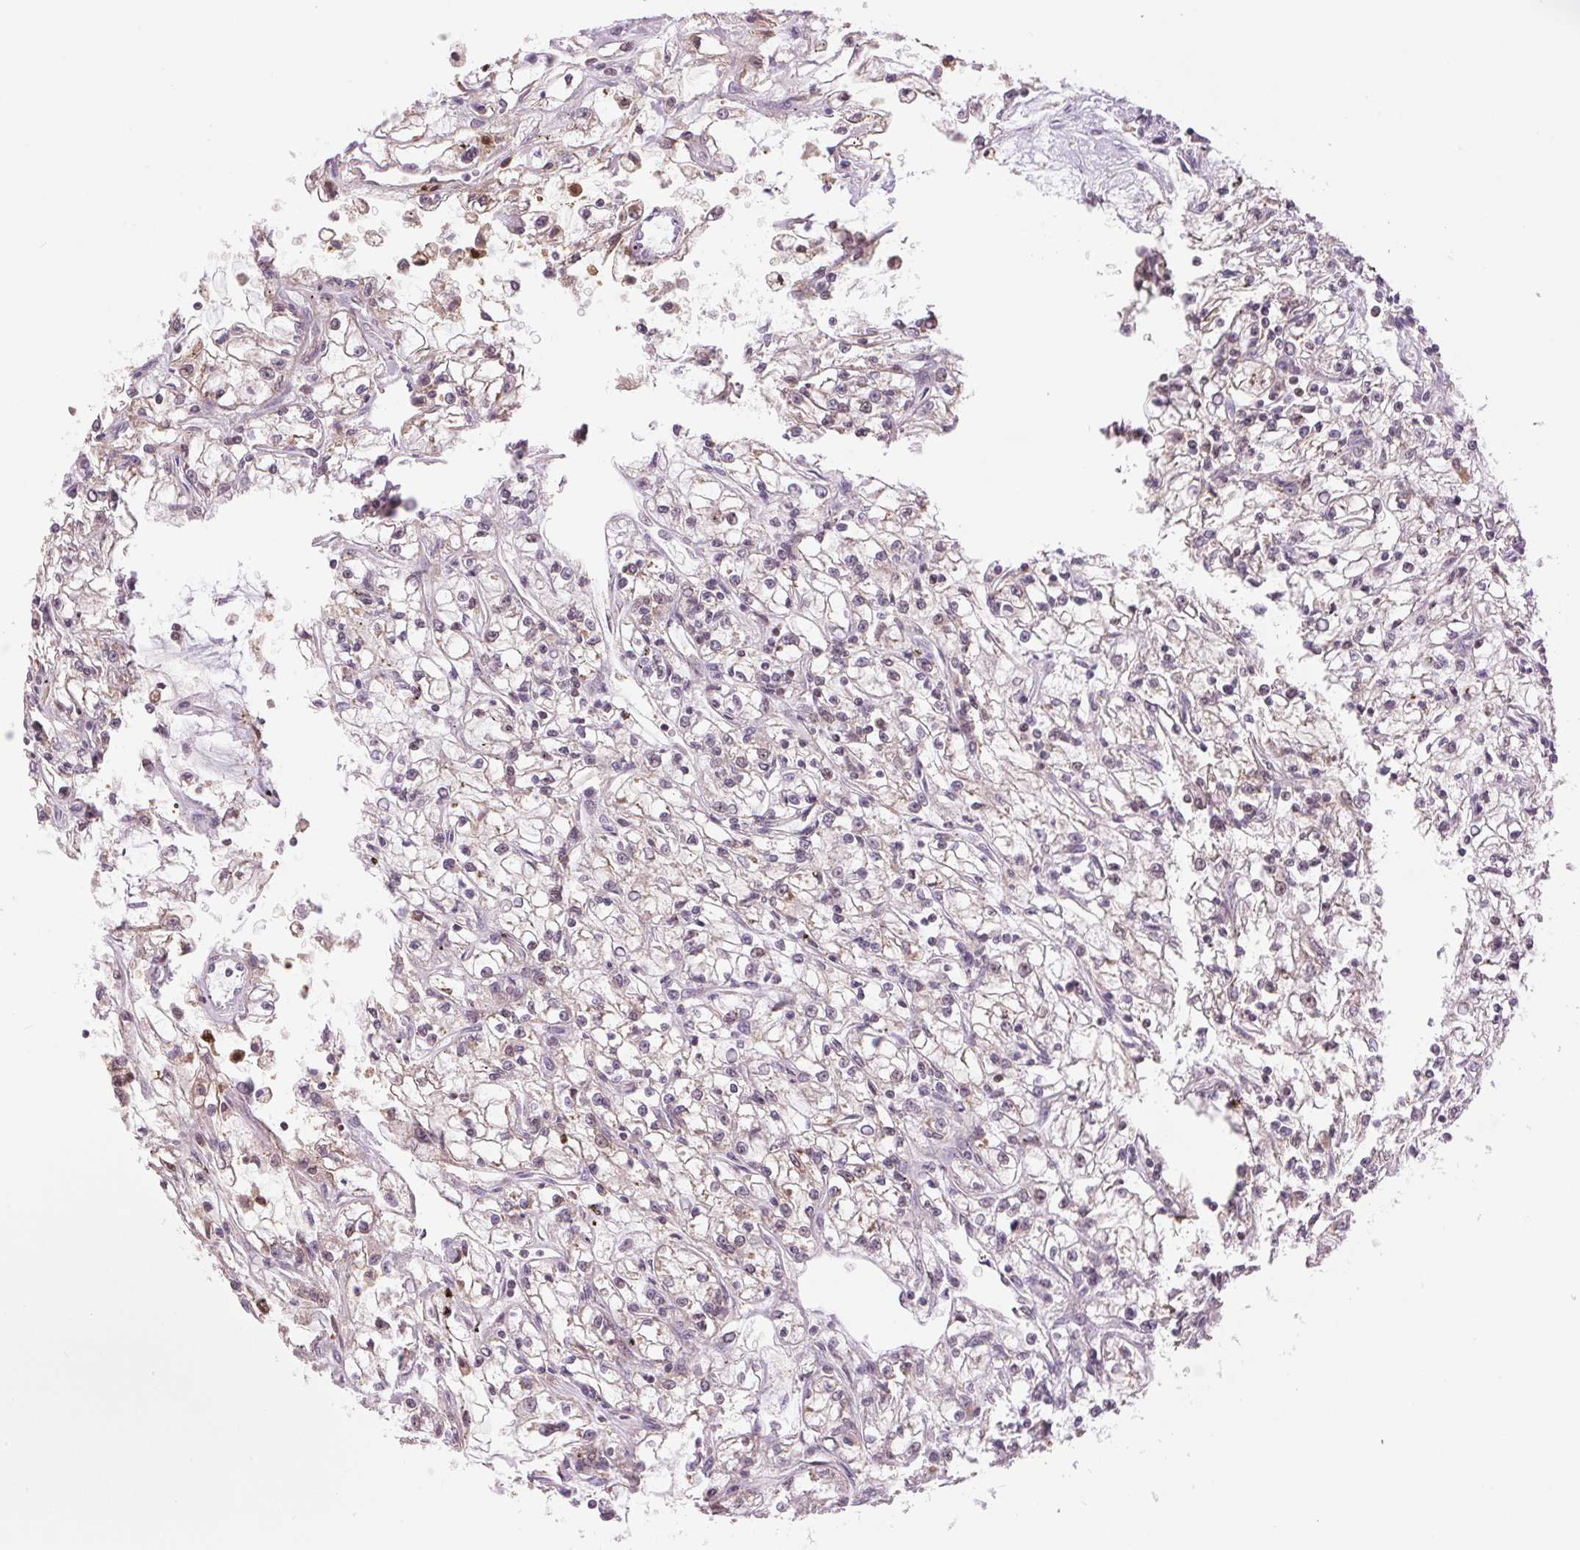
{"staining": {"intensity": "negative", "quantity": "none", "location": "none"}, "tissue": "renal cancer", "cell_type": "Tumor cells", "image_type": "cancer", "snomed": [{"axis": "morphology", "description": "Adenocarcinoma, NOS"}, {"axis": "topography", "description": "Kidney"}], "caption": "Human renal cancer stained for a protein using IHC exhibits no expression in tumor cells.", "gene": "BTF3L4", "patient": {"sex": "female", "age": 59}}